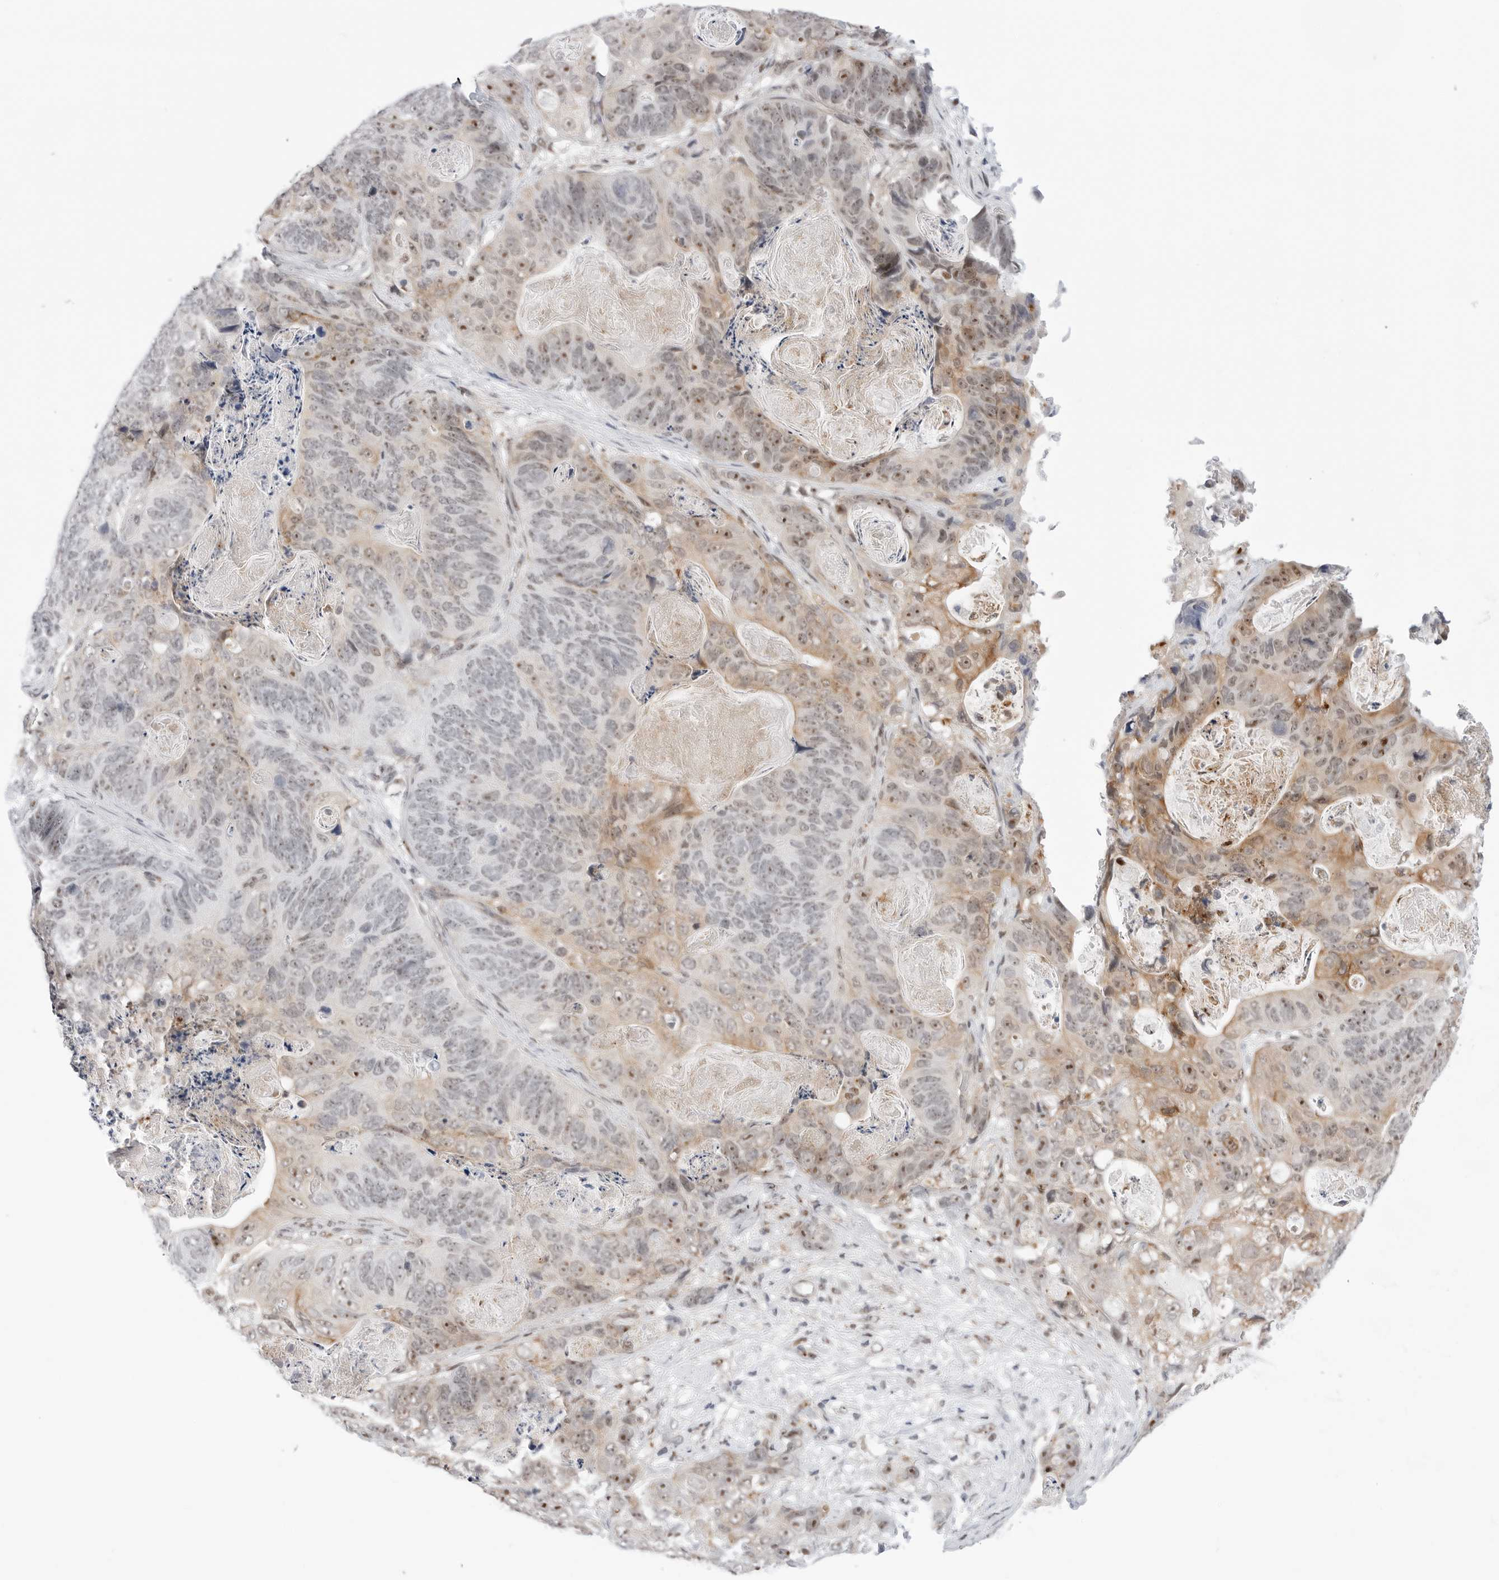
{"staining": {"intensity": "moderate", "quantity": "25%-75%", "location": "cytoplasmic/membranous,nuclear"}, "tissue": "stomach cancer", "cell_type": "Tumor cells", "image_type": "cancer", "snomed": [{"axis": "morphology", "description": "Normal tissue, NOS"}, {"axis": "morphology", "description": "Adenocarcinoma, NOS"}, {"axis": "topography", "description": "Stomach"}], "caption": "This photomicrograph exhibits immunohistochemistry (IHC) staining of stomach cancer (adenocarcinoma), with medium moderate cytoplasmic/membranous and nuclear expression in about 25%-75% of tumor cells.", "gene": "C1orf162", "patient": {"sex": "female", "age": 89}}